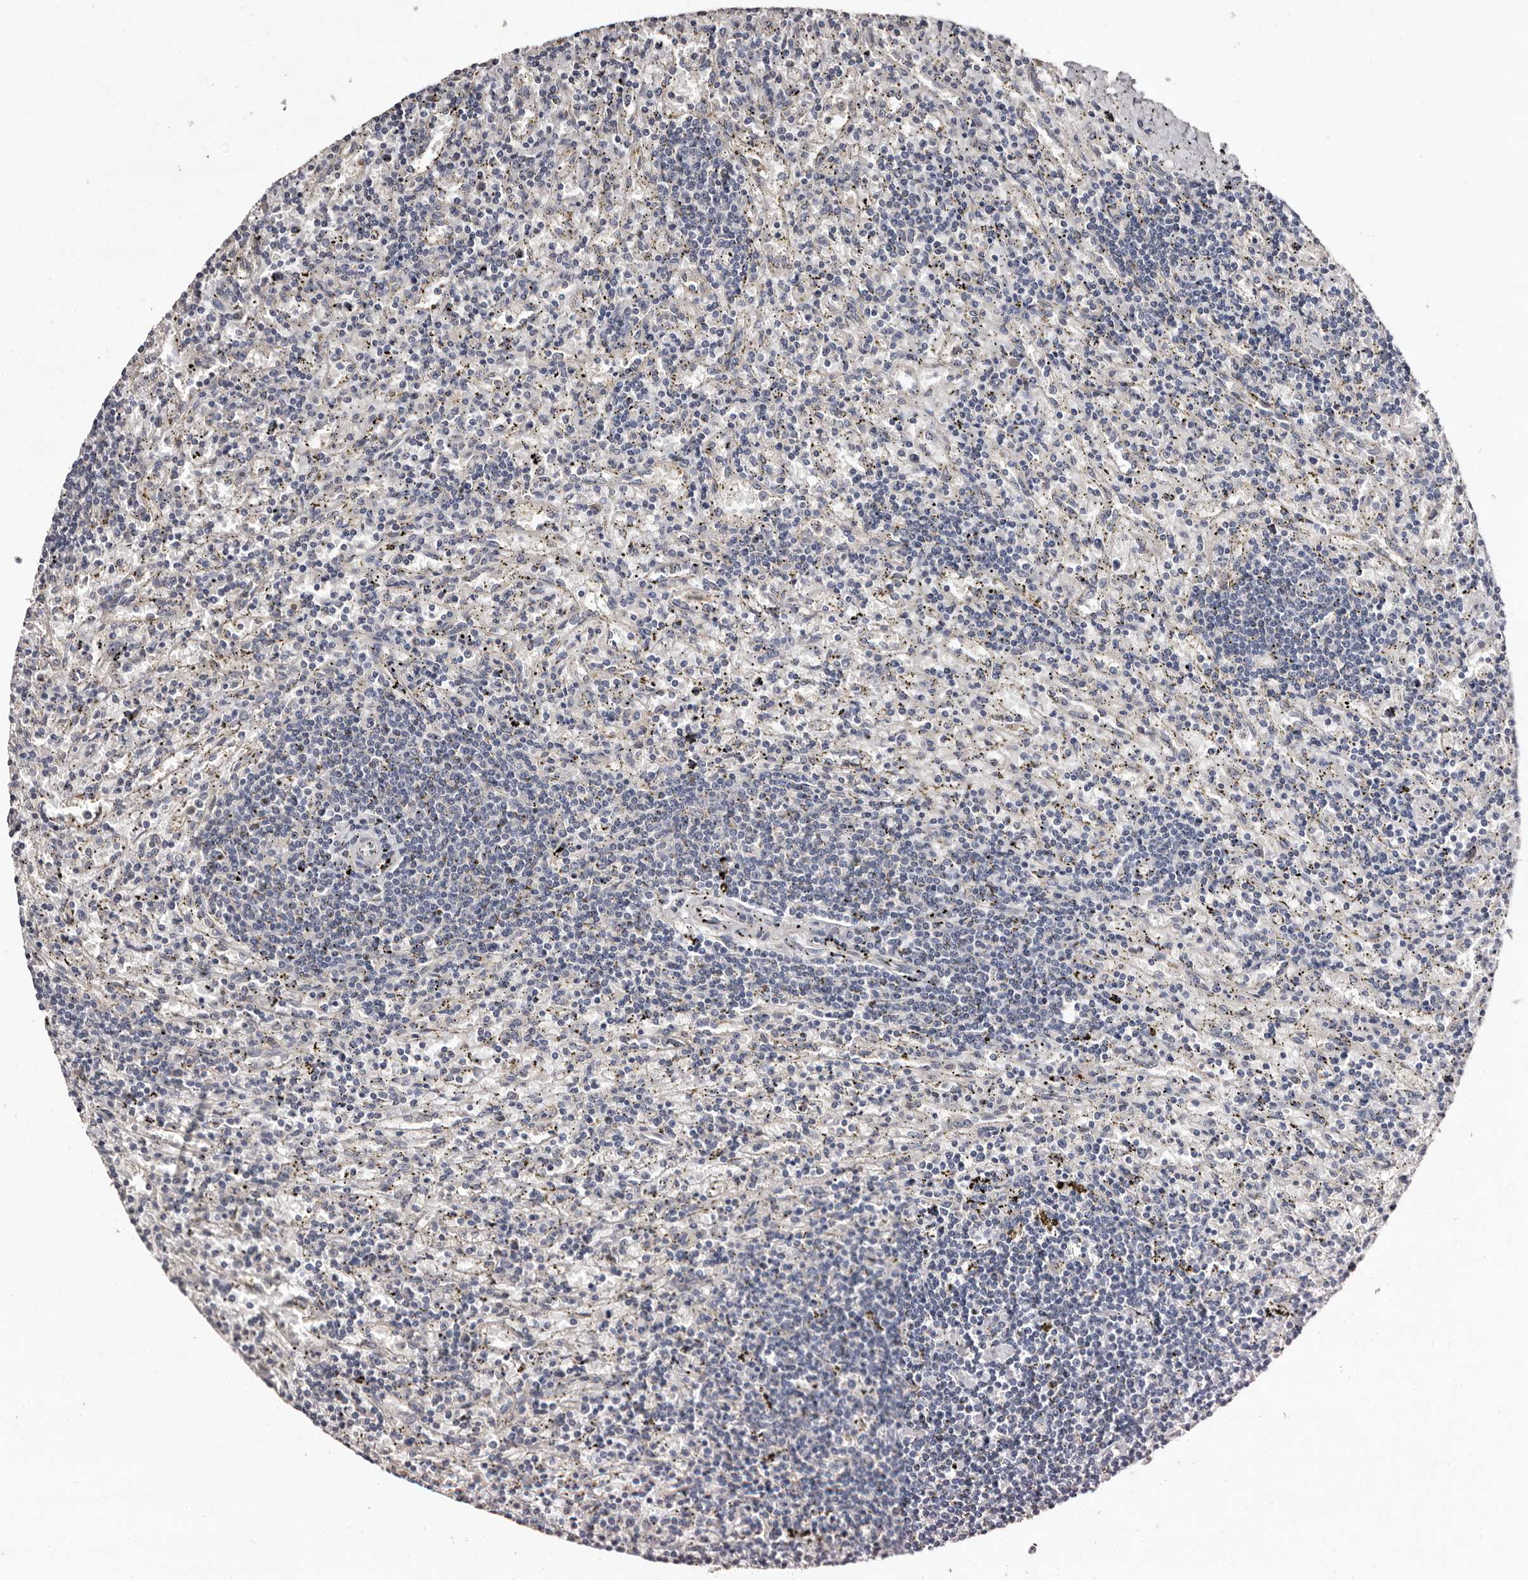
{"staining": {"intensity": "negative", "quantity": "none", "location": "none"}, "tissue": "lymphoma", "cell_type": "Tumor cells", "image_type": "cancer", "snomed": [{"axis": "morphology", "description": "Malignant lymphoma, non-Hodgkin's type, Low grade"}, {"axis": "topography", "description": "Spleen"}], "caption": "Immunohistochemistry micrograph of neoplastic tissue: human lymphoma stained with DAB reveals no significant protein positivity in tumor cells.", "gene": "FAM91A1", "patient": {"sex": "male", "age": 76}}